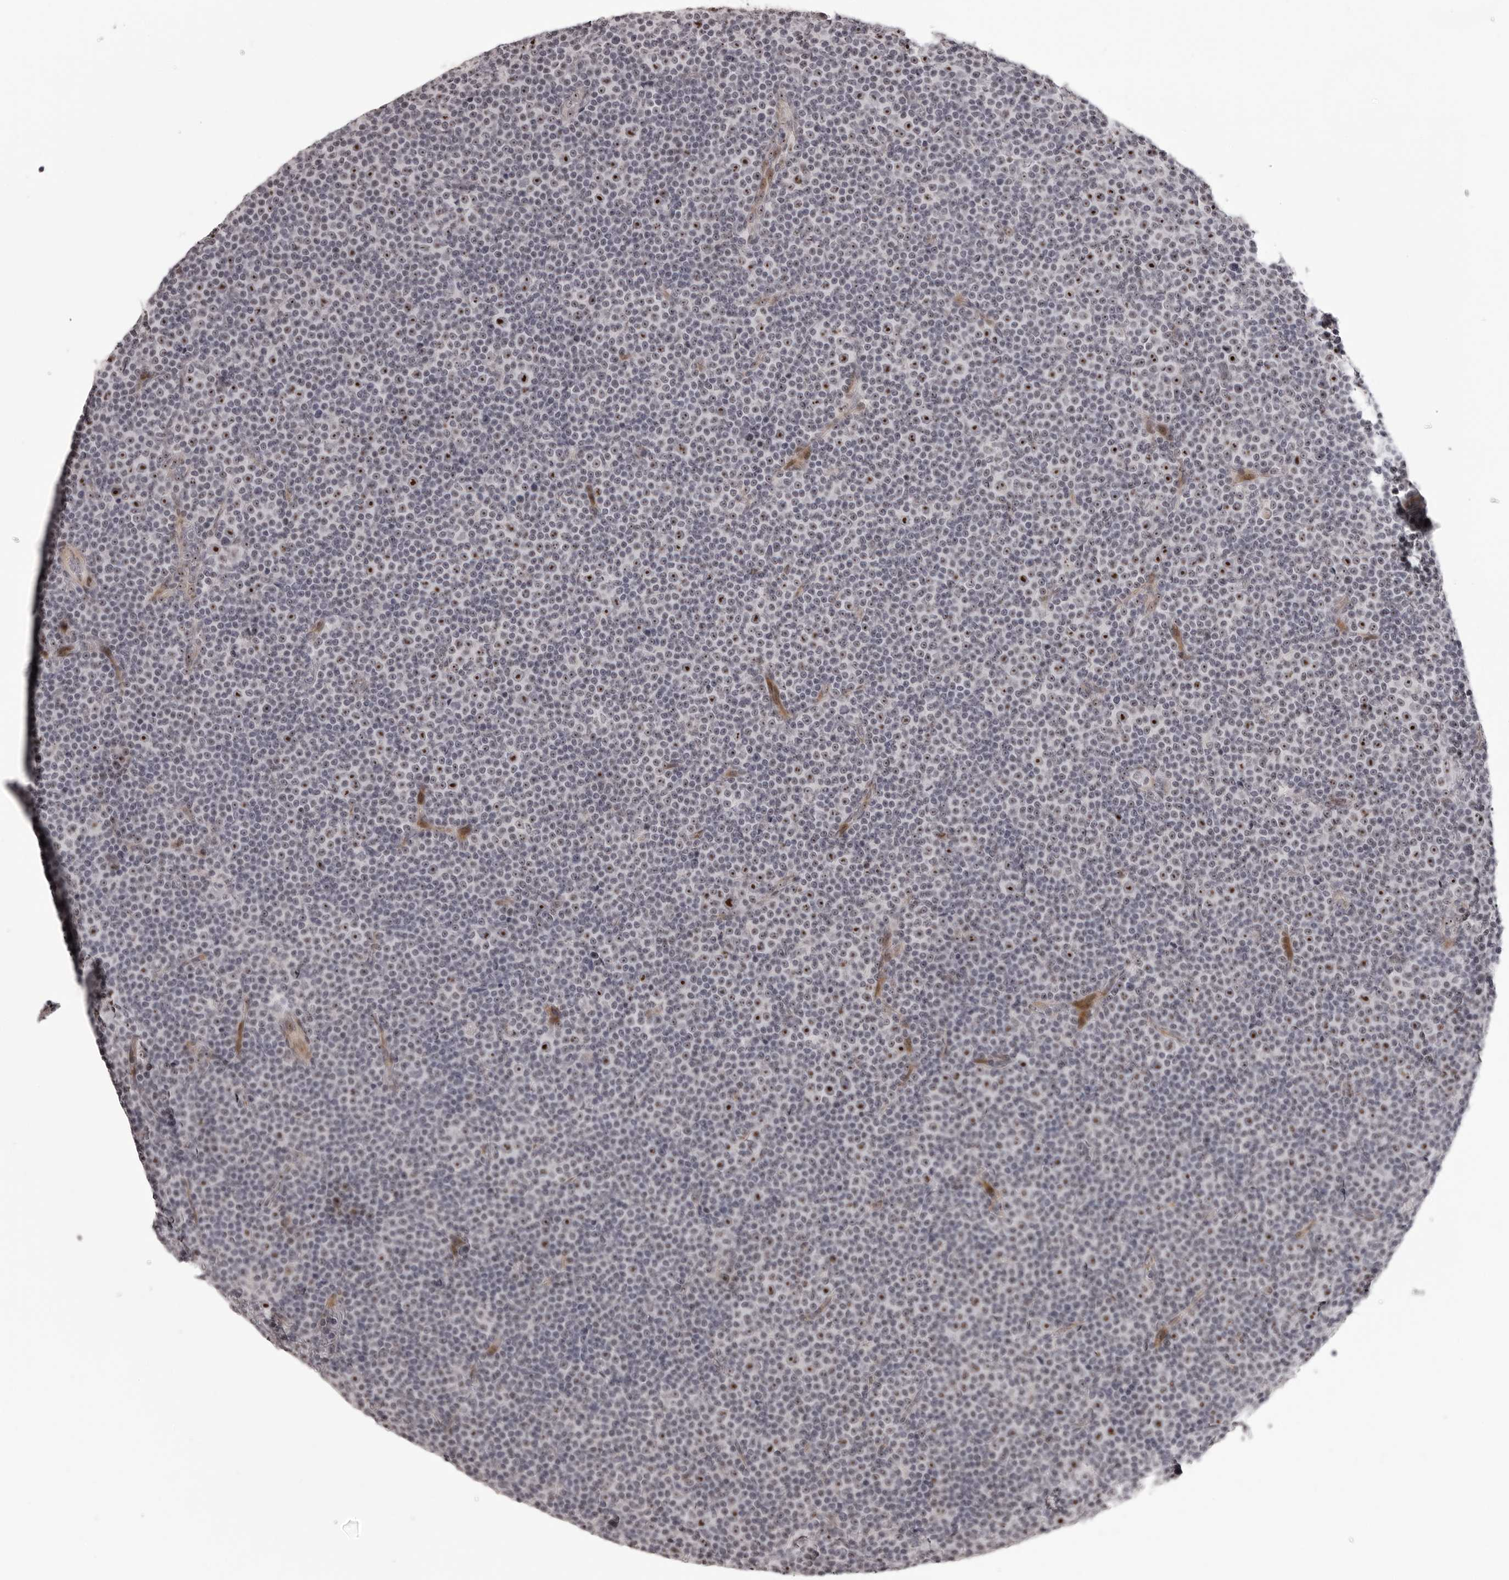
{"staining": {"intensity": "moderate", "quantity": "25%-75%", "location": "nuclear"}, "tissue": "lymphoma", "cell_type": "Tumor cells", "image_type": "cancer", "snomed": [{"axis": "morphology", "description": "Malignant lymphoma, non-Hodgkin's type, Low grade"}, {"axis": "topography", "description": "Lymph node"}], "caption": "Protein staining displays moderate nuclear staining in about 25%-75% of tumor cells in lymphoma.", "gene": "HELZ", "patient": {"sex": "female", "age": 67}}